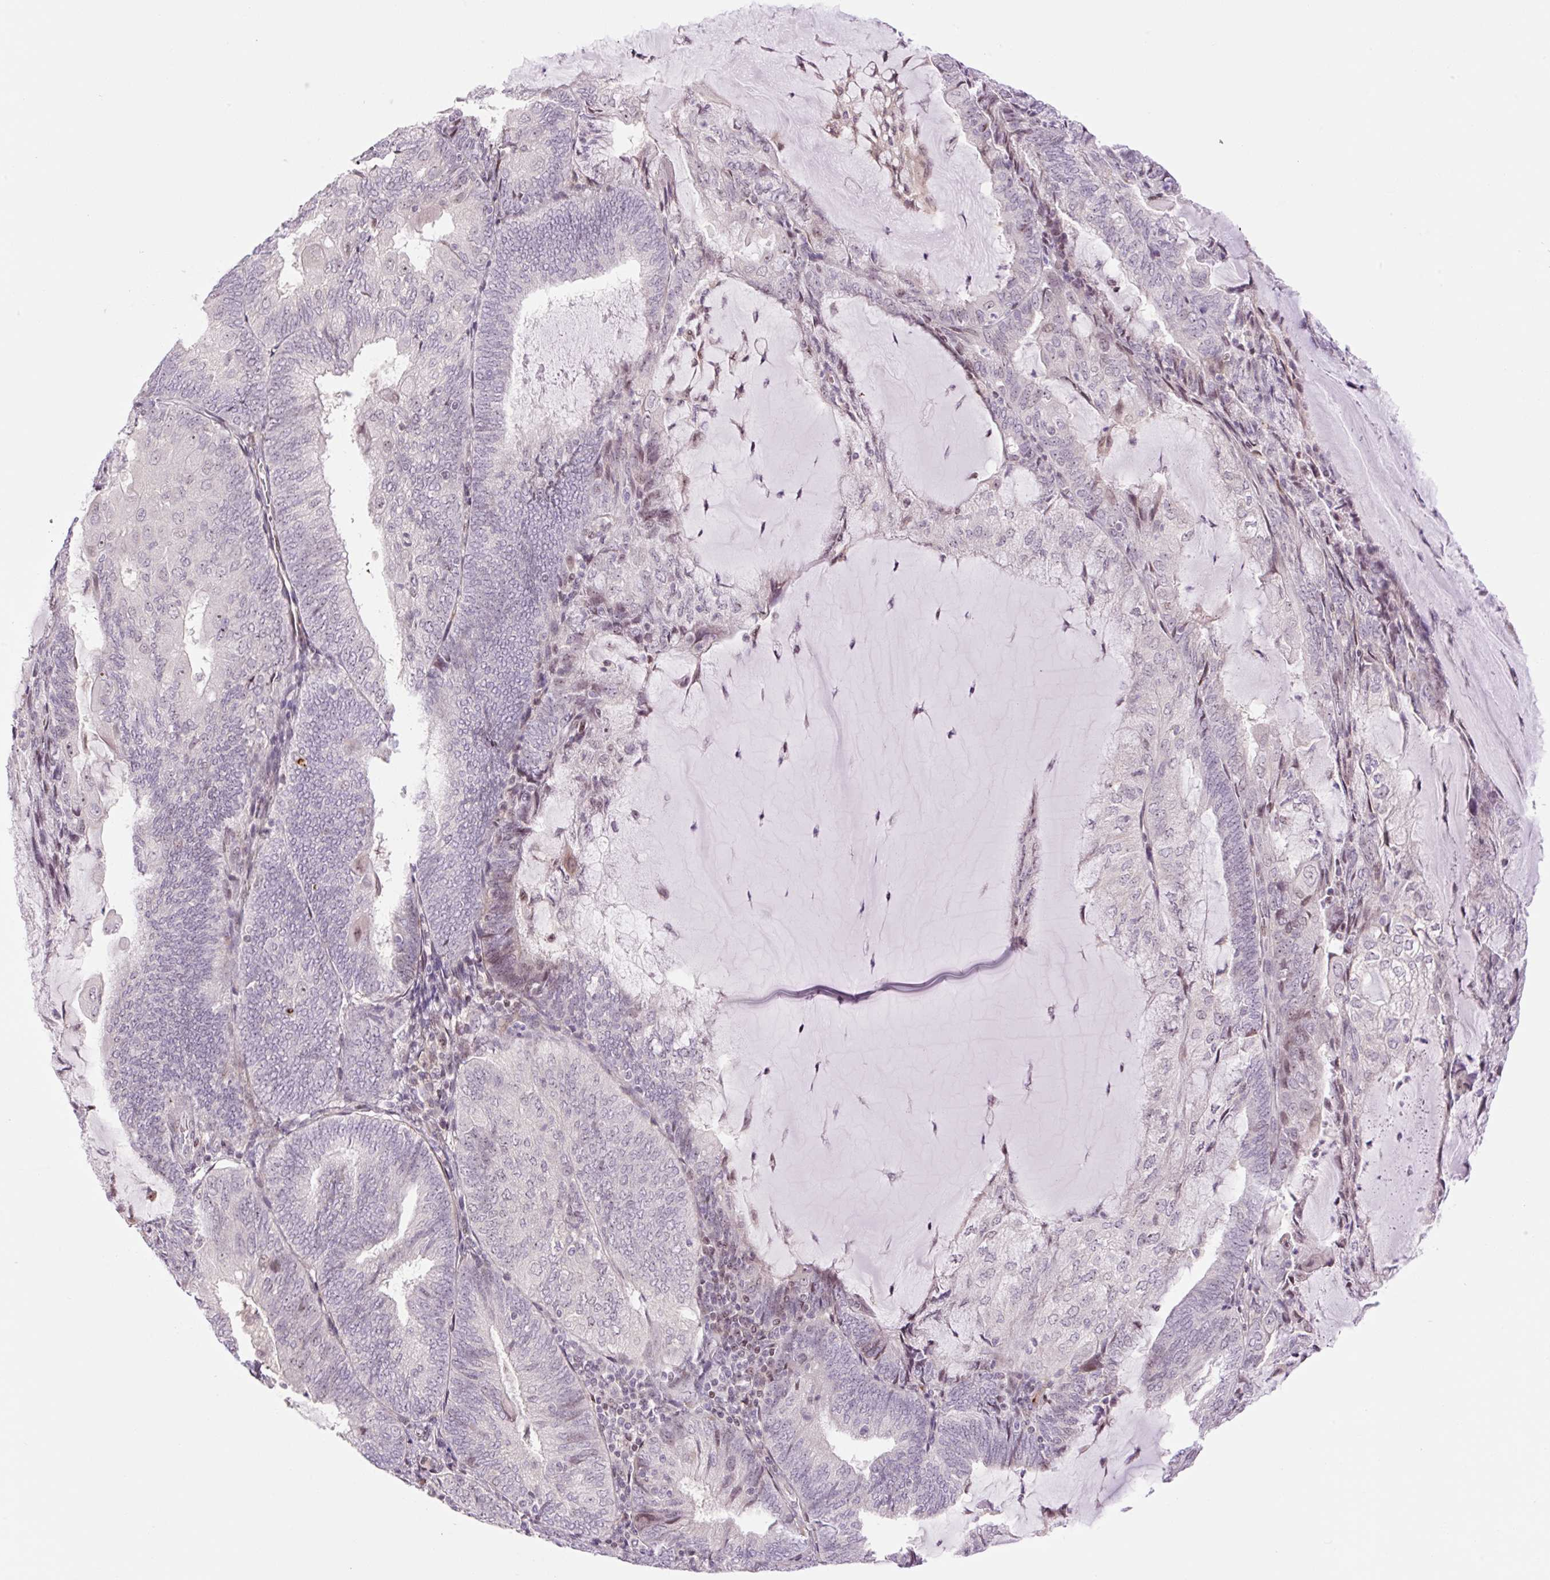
{"staining": {"intensity": "negative", "quantity": "none", "location": "none"}, "tissue": "endometrial cancer", "cell_type": "Tumor cells", "image_type": "cancer", "snomed": [{"axis": "morphology", "description": "Adenocarcinoma, NOS"}, {"axis": "topography", "description": "Endometrium"}], "caption": "High magnification brightfield microscopy of endometrial cancer stained with DAB (3,3'-diaminobenzidine) (brown) and counterstained with hematoxylin (blue): tumor cells show no significant expression.", "gene": "ZNF417", "patient": {"sex": "female", "age": 81}}